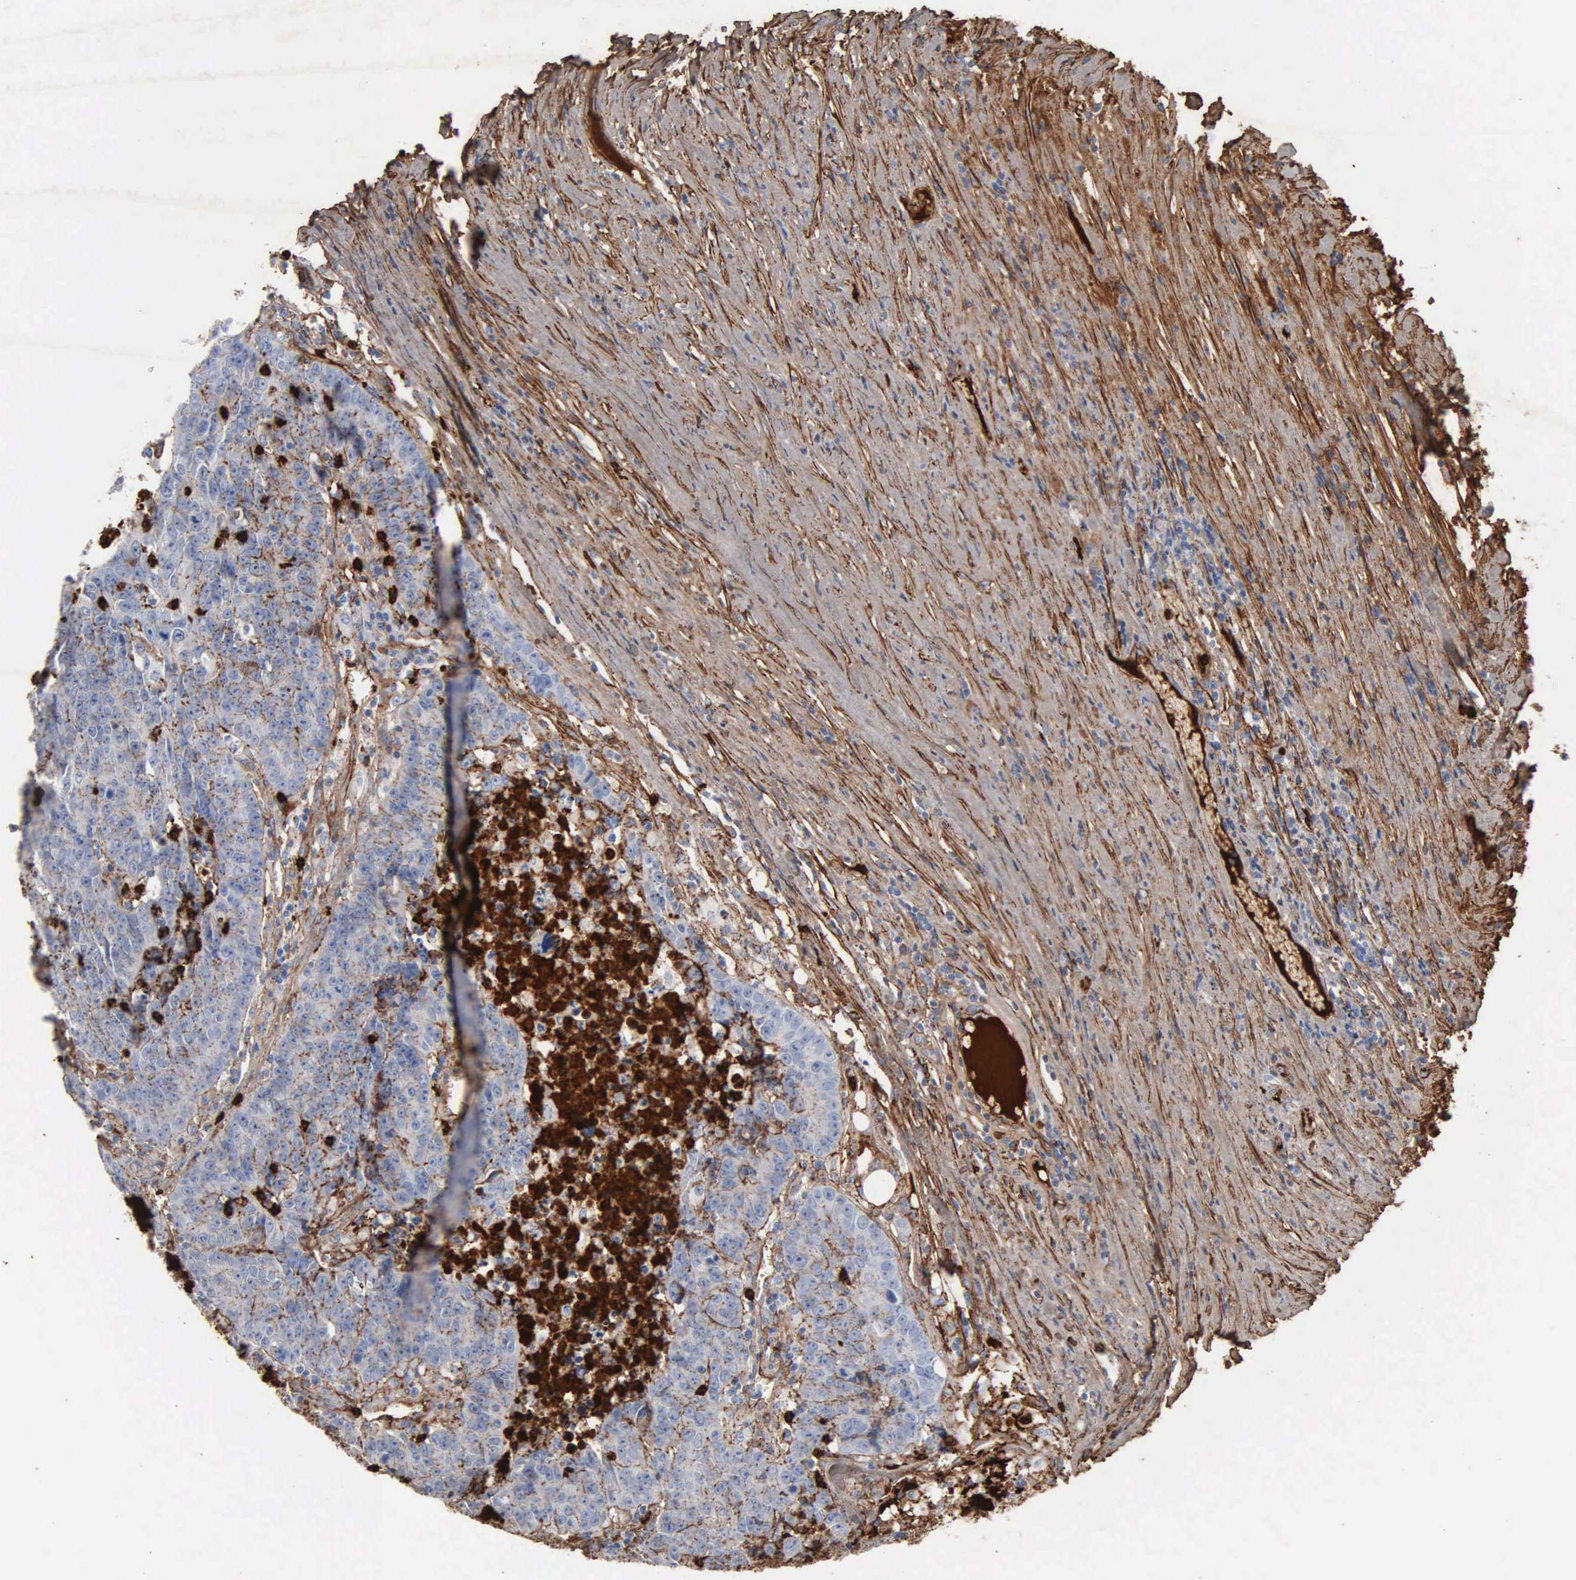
{"staining": {"intensity": "weak", "quantity": "25%-75%", "location": "cytoplasmic/membranous"}, "tissue": "colorectal cancer", "cell_type": "Tumor cells", "image_type": "cancer", "snomed": [{"axis": "morphology", "description": "Adenocarcinoma, NOS"}, {"axis": "topography", "description": "Colon"}], "caption": "Immunohistochemical staining of colorectal cancer (adenocarcinoma) demonstrates low levels of weak cytoplasmic/membranous protein staining in approximately 25%-75% of tumor cells. The staining was performed using DAB (3,3'-diaminobenzidine) to visualize the protein expression in brown, while the nuclei were stained in blue with hematoxylin (Magnification: 20x).", "gene": "FN1", "patient": {"sex": "female", "age": 53}}